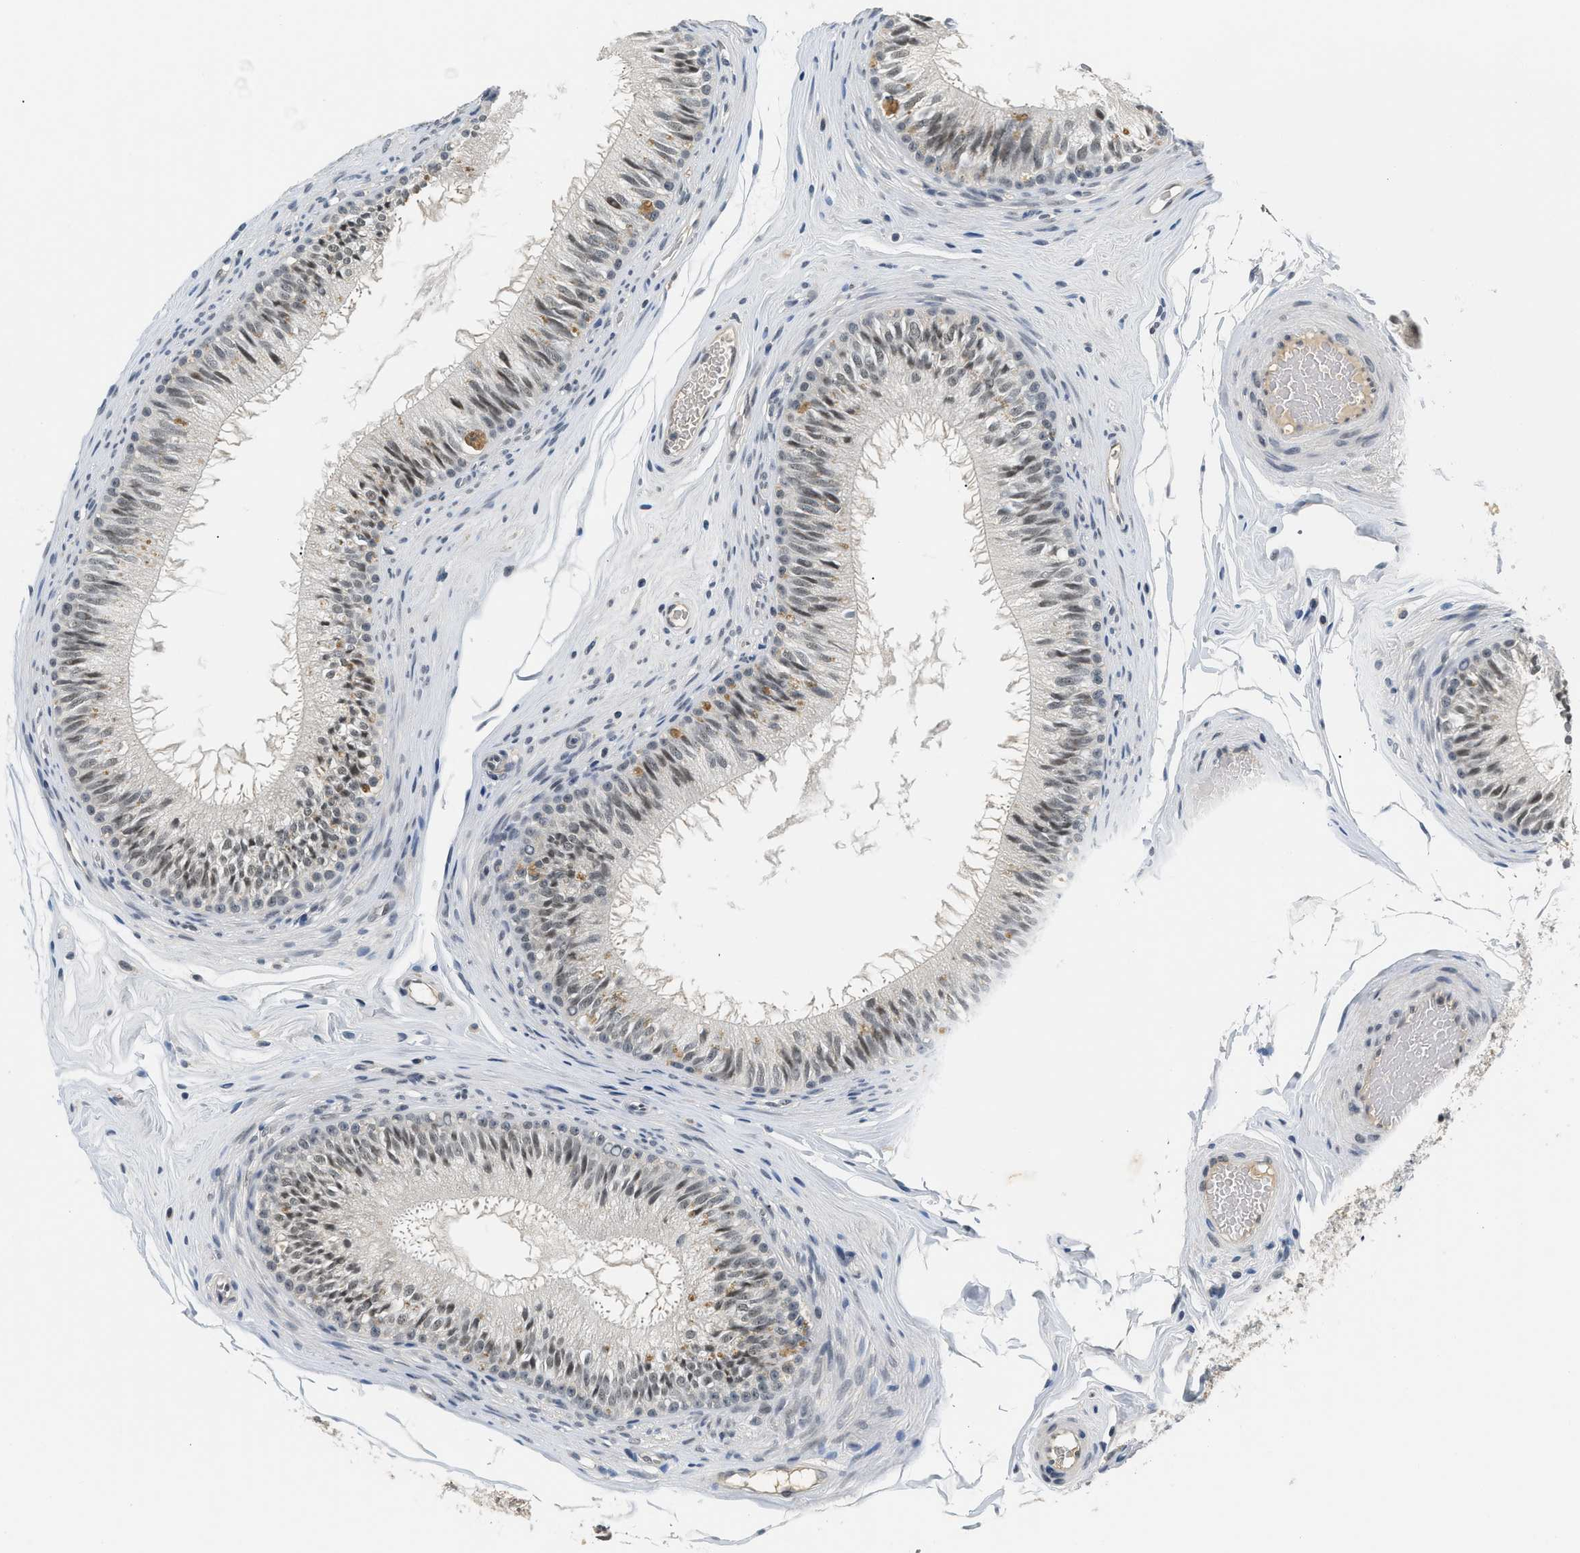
{"staining": {"intensity": "moderate", "quantity": "25%-75%", "location": "cytoplasmic/membranous,nuclear"}, "tissue": "epididymis", "cell_type": "Glandular cells", "image_type": "normal", "snomed": [{"axis": "morphology", "description": "Normal tissue, NOS"}, {"axis": "topography", "description": "Testis"}, {"axis": "topography", "description": "Epididymis"}], "caption": "Benign epididymis reveals moderate cytoplasmic/membranous,nuclear staining in approximately 25%-75% of glandular cells, visualized by immunohistochemistry. The staining was performed using DAB (3,3'-diaminobenzidine), with brown indicating positive protein expression. Nuclei are stained blue with hematoxylin.", "gene": "MZF1", "patient": {"sex": "male", "age": 36}}